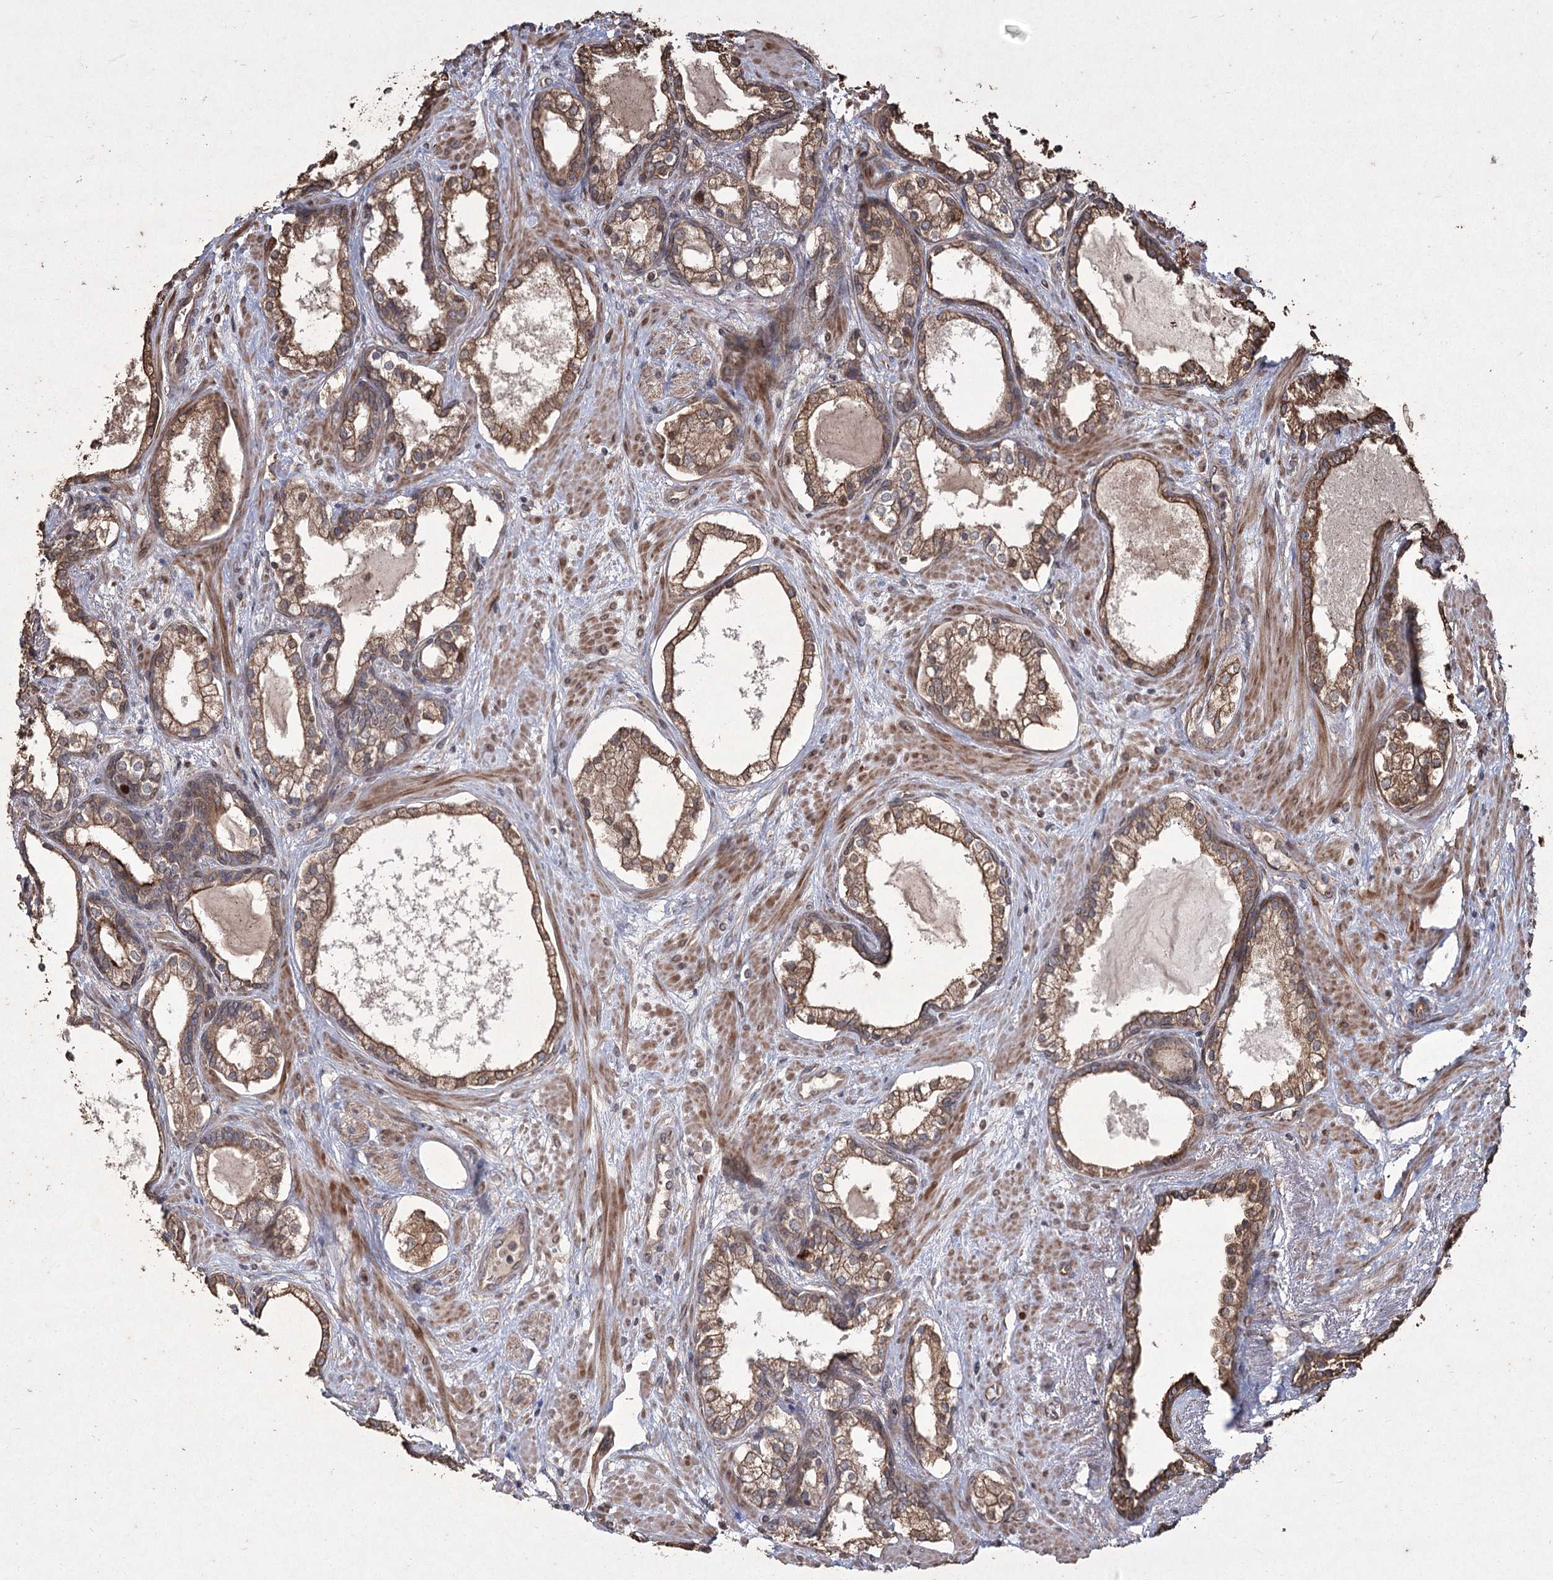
{"staining": {"intensity": "moderate", "quantity": ">75%", "location": "cytoplasmic/membranous"}, "tissue": "prostate cancer", "cell_type": "Tumor cells", "image_type": "cancer", "snomed": [{"axis": "morphology", "description": "Adenocarcinoma, High grade"}, {"axis": "topography", "description": "Prostate"}], "caption": "About >75% of tumor cells in human adenocarcinoma (high-grade) (prostate) reveal moderate cytoplasmic/membranous protein positivity as visualized by brown immunohistochemical staining.", "gene": "PRC1", "patient": {"sex": "male", "age": 58}}